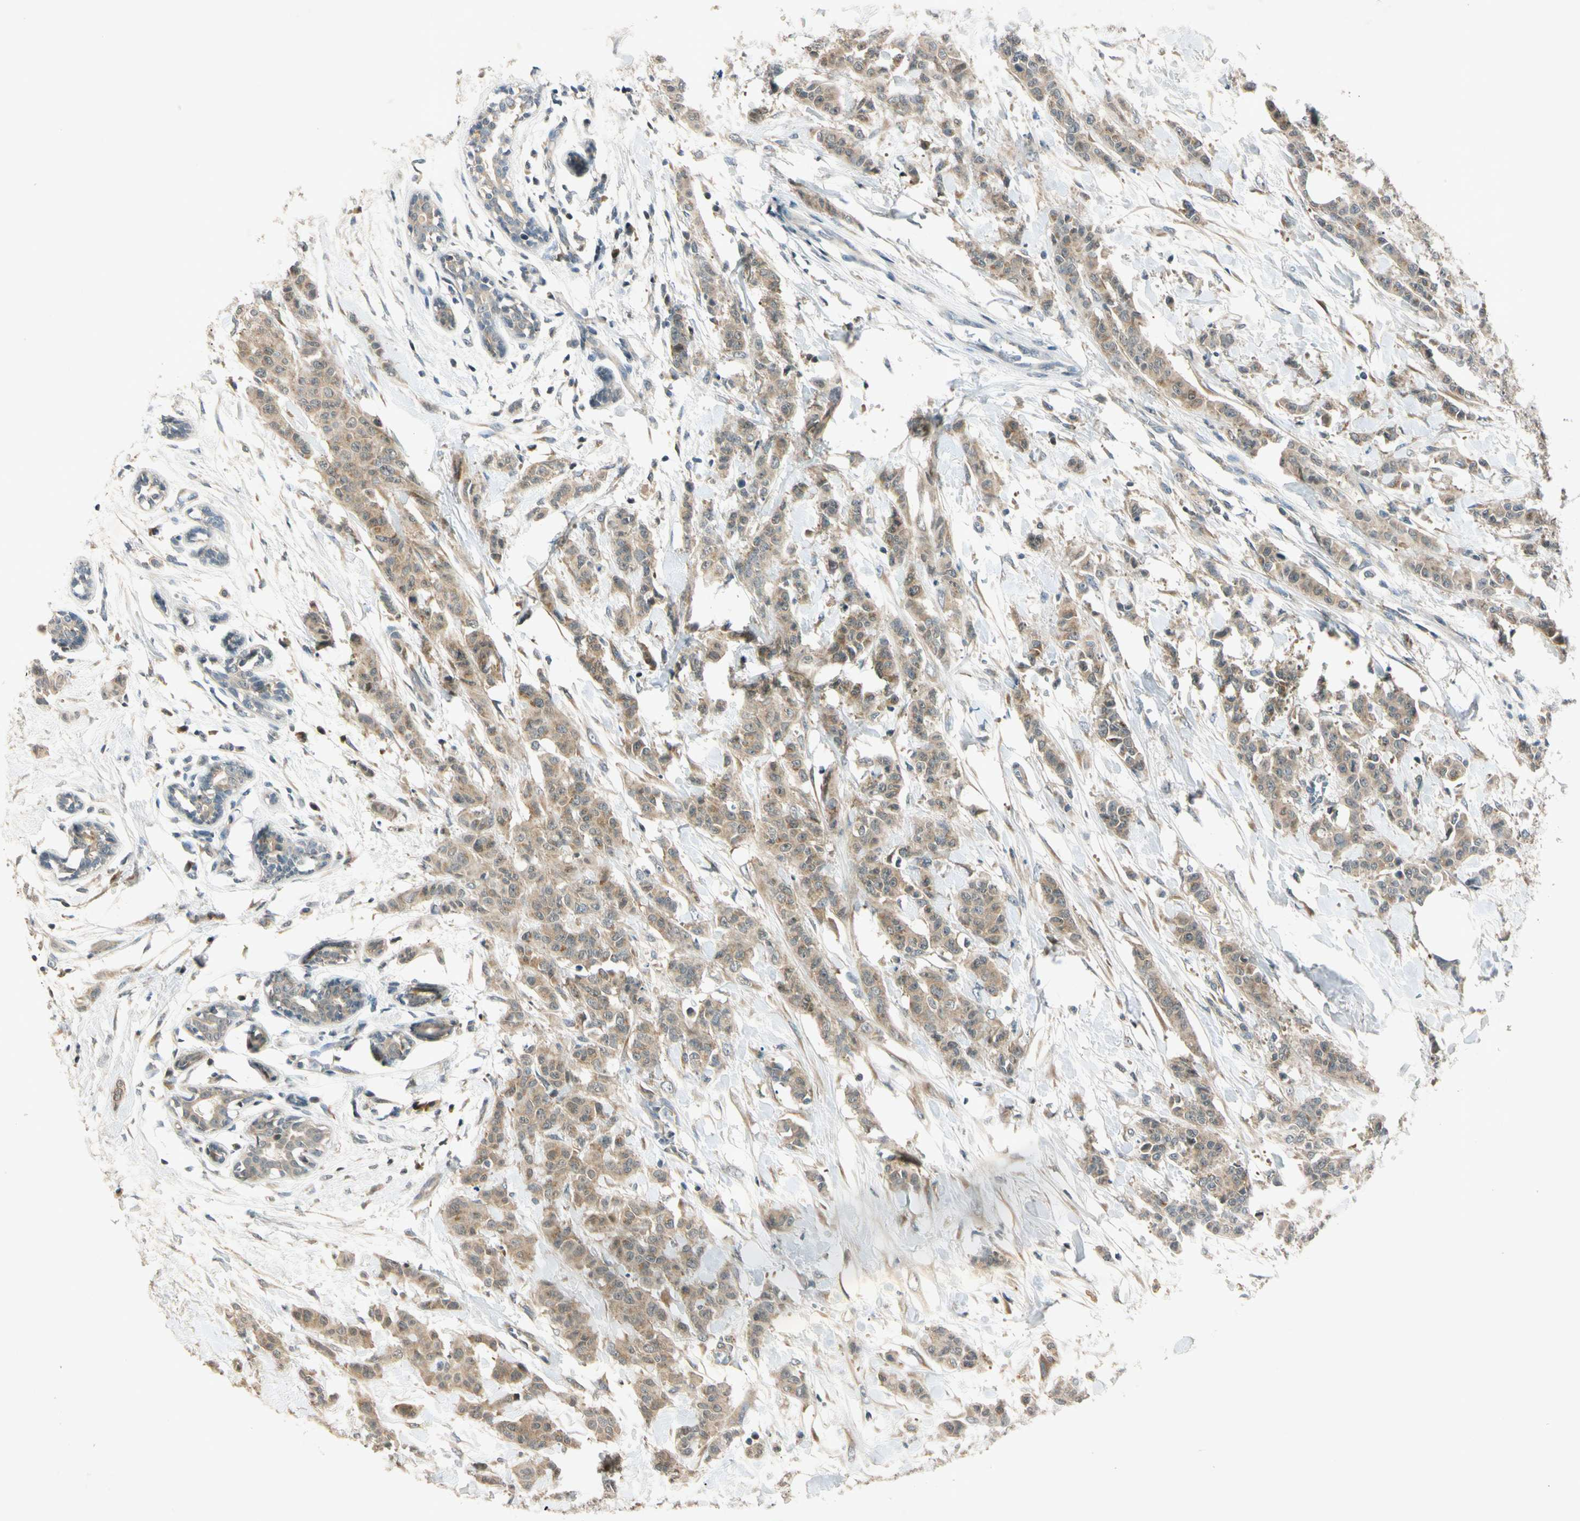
{"staining": {"intensity": "moderate", "quantity": ">75%", "location": "cytoplasmic/membranous"}, "tissue": "breast cancer", "cell_type": "Tumor cells", "image_type": "cancer", "snomed": [{"axis": "morphology", "description": "Normal tissue, NOS"}, {"axis": "morphology", "description": "Duct carcinoma"}, {"axis": "topography", "description": "Breast"}], "caption": "Immunohistochemical staining of breast invasive ductal carcinoma displays moderate cytoplasmic/membranous protein positivity in about >75% of tumor cells.", "gene": "RPS6KB2", "patient": {"sex": "female", "age": 40}}